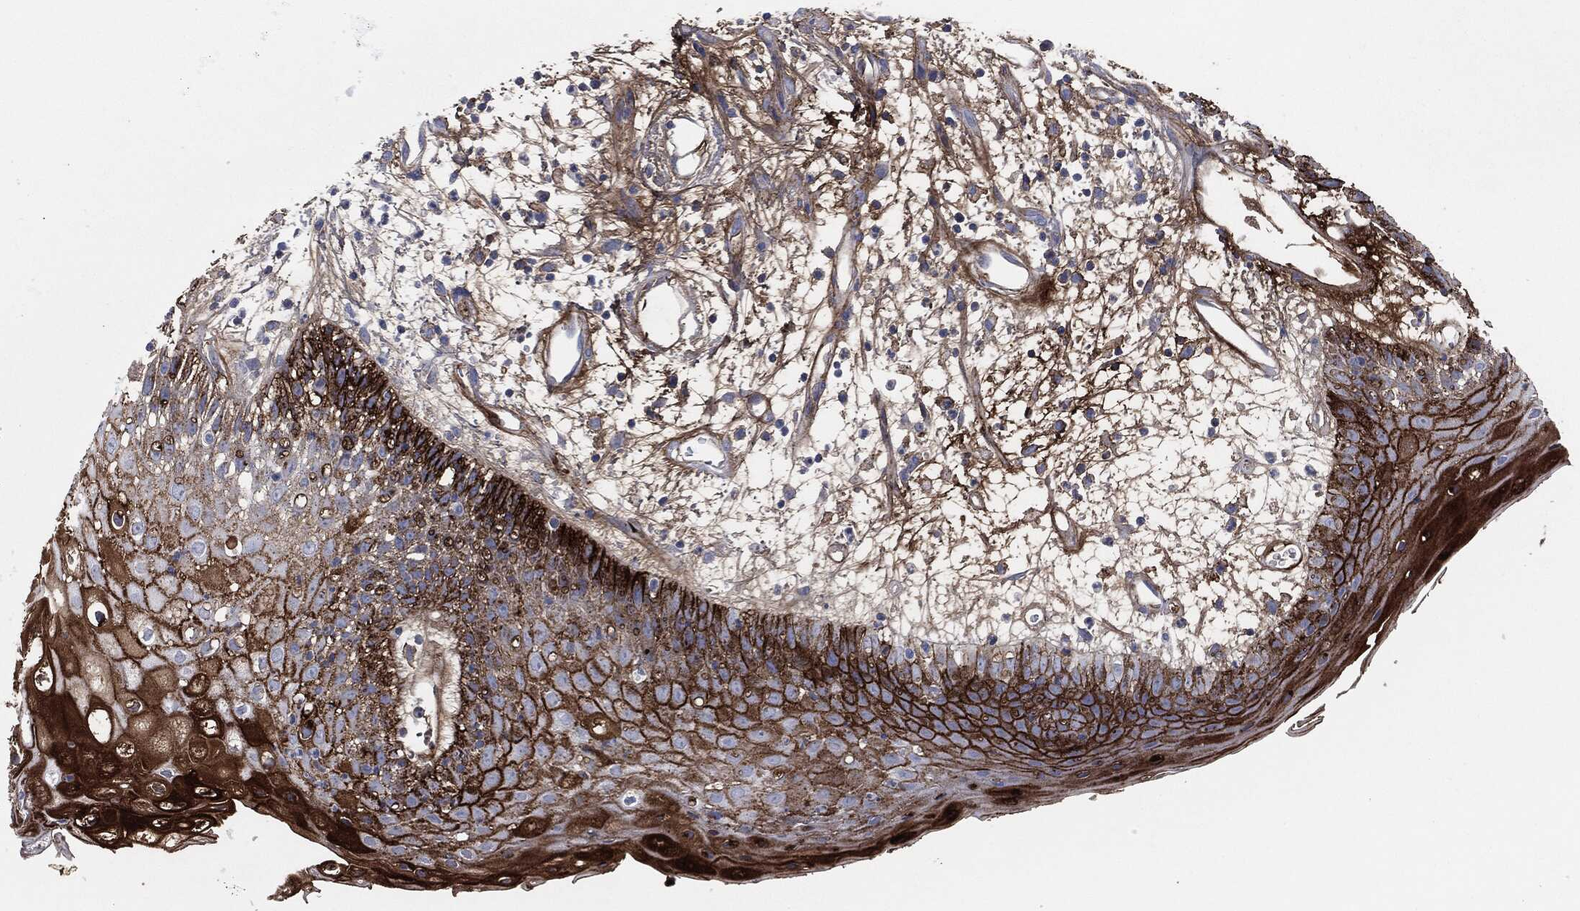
{"staining": {"intensity": "strong", "quantity": ">75%", "location": "cytoplasmic/membranous"}, "tissue": "oral mucosa", "cell_type": "Squamous epithelial cells", "image_type": "normal", "snomed": [{"axis": "morphology", "description": "Normal tissue, NOS"}, {"axis": "morphology", "description": "Squamous cell carcinoma, NOS"}, {"axis": "topography", "description": "Skeletal muscle"}, {"axis": "topography", "description": "Oral tissue"}, {"axis": "topography", "description": "Head-Neck"}], "caption": "Protein expression by immunohistochemistry demonstrates strong cytoplasmic/membranous staining in about >75% of squamous epithelial cells in normal oral mucosa.", "gene": "APOB", "patient": {"sex": "female", "age": 84}}